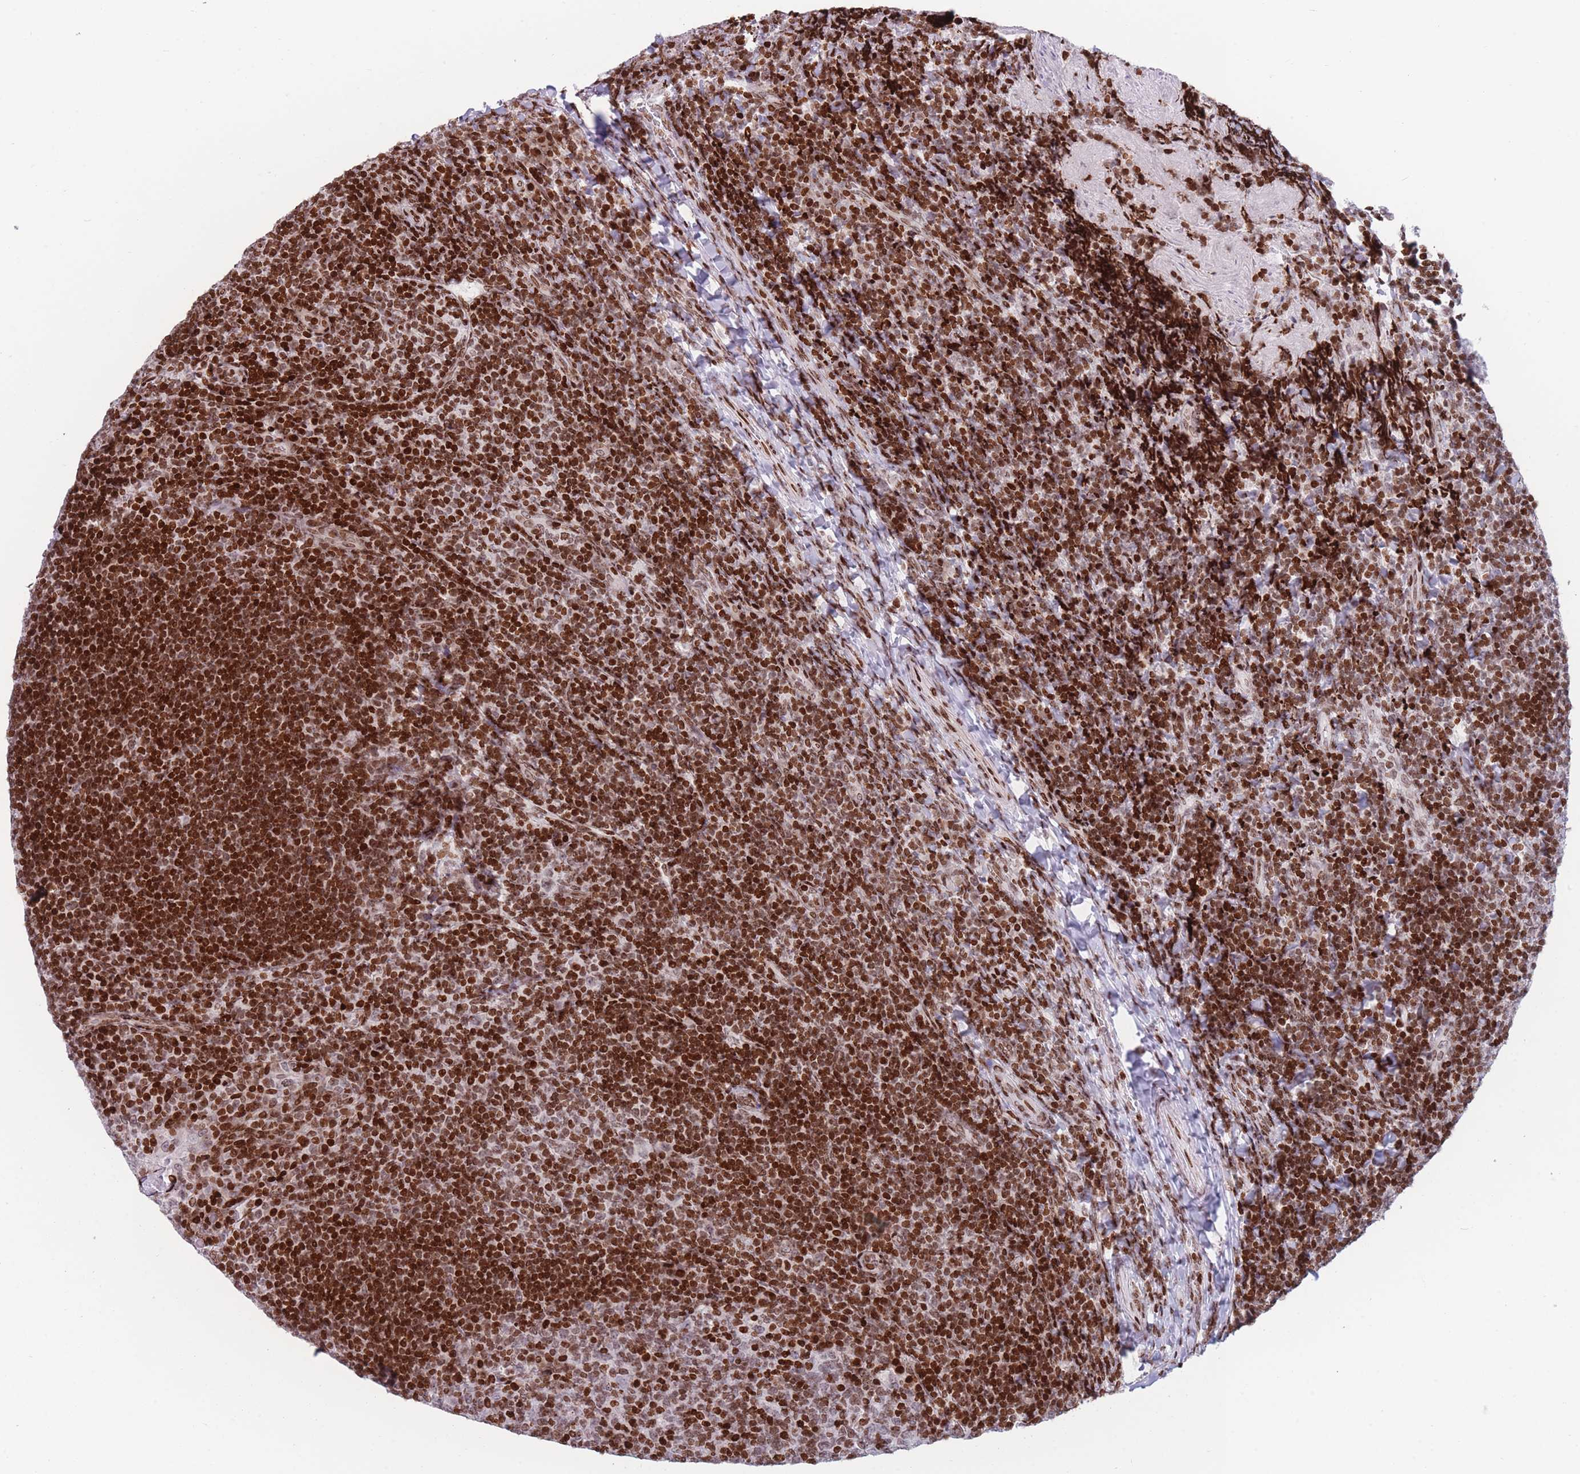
{"staining": {"intensity": "strong", "quantity": "25%-75%", "location": "nuclear"}, "tissue": "tonsil", "cell_type": "Germinal center cells", "image_type": "normal", "snomed": [{"axis": "morphology", "description": "Normal tissue, NOS"}, {"axis": "topography", "description": "Tonsil"}], "caption": "Strong nuclear positivity for a protein is present in about 25%-75% of germinal center cells of unremarkable tonsil using immunohistochemistry.", "gene": "AK9", "patient": {"sex": "female", "age": 10}}